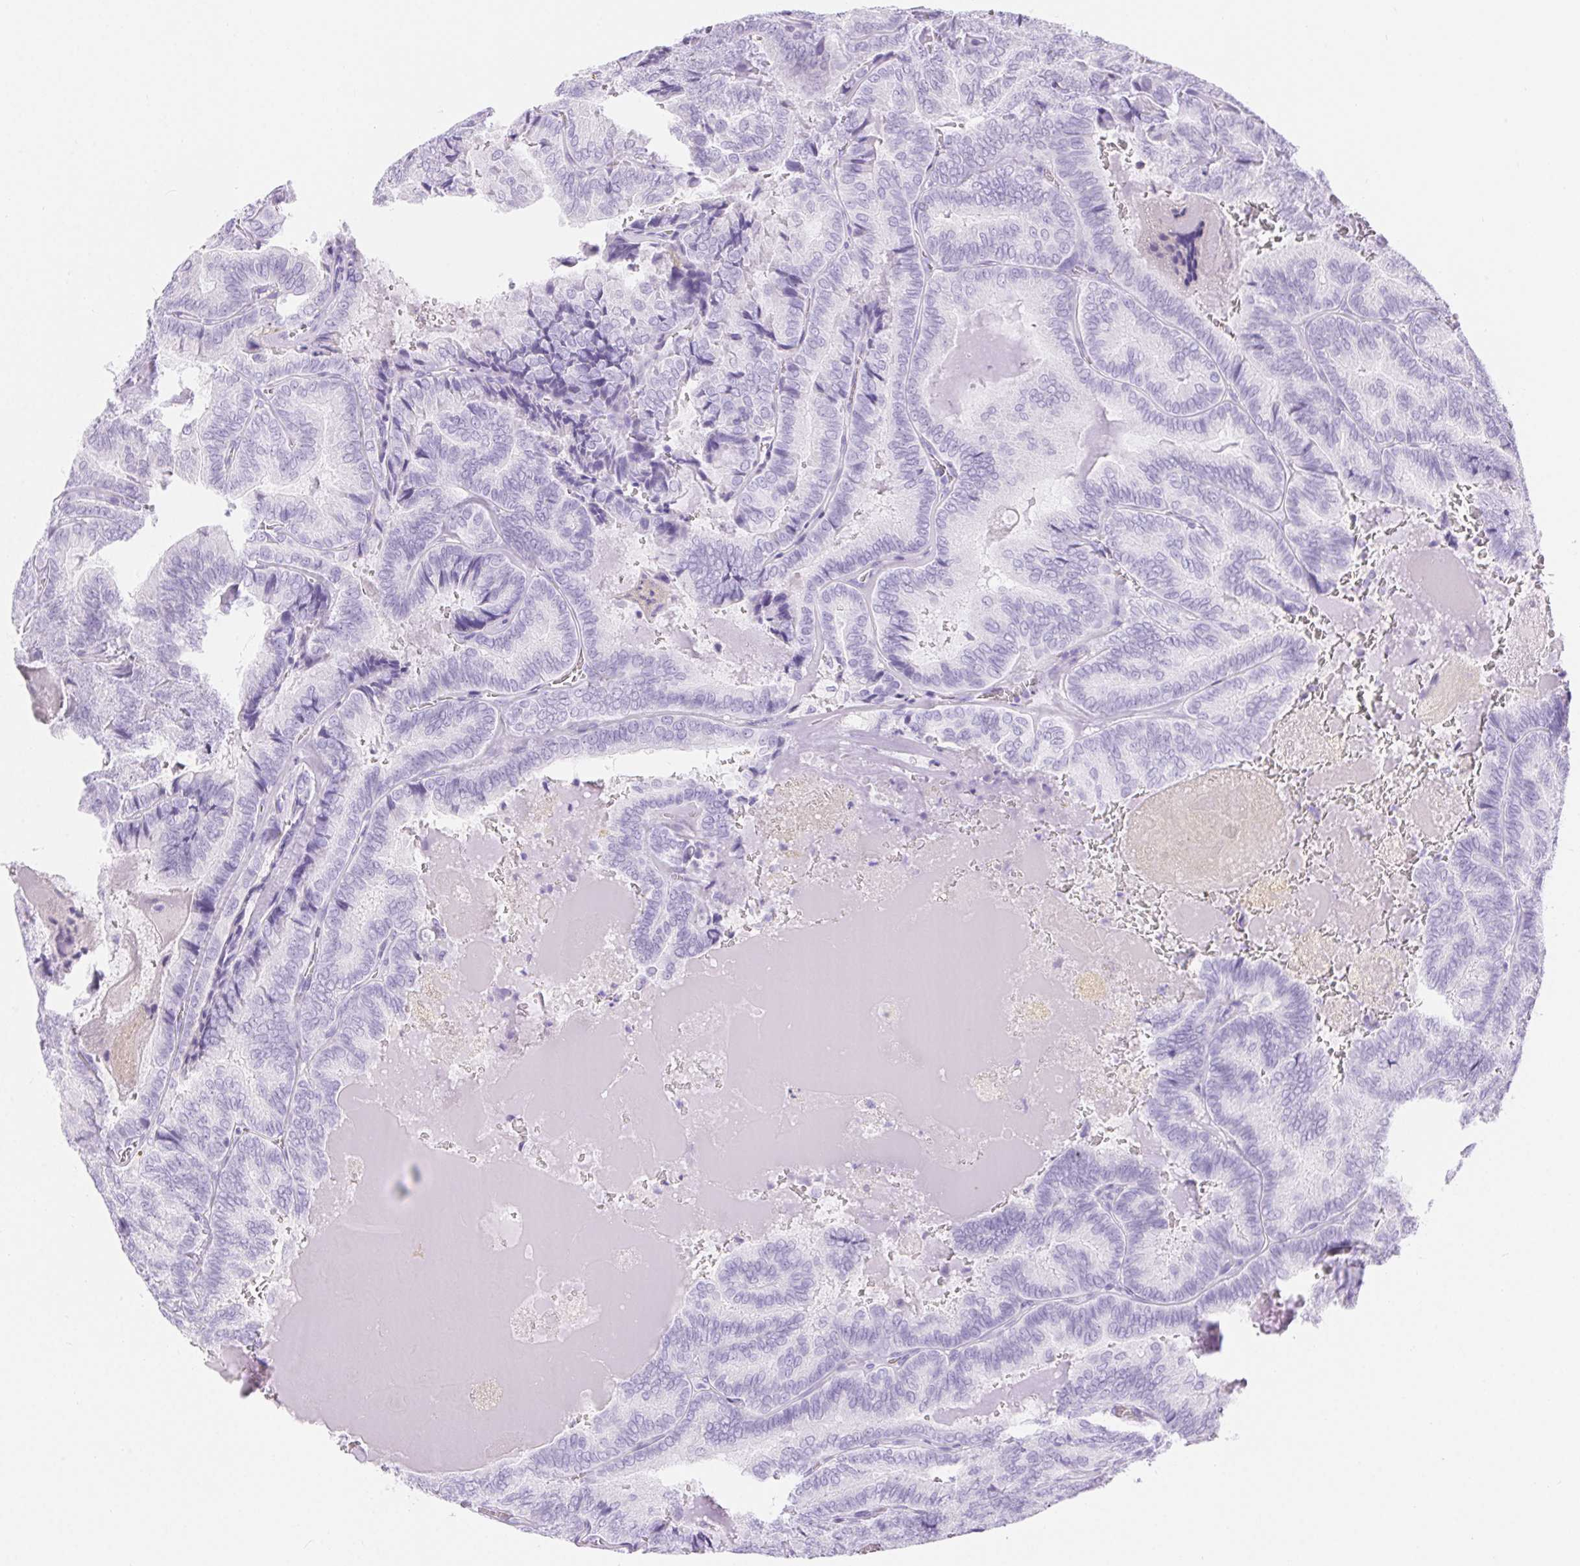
{"staining": {"intensity": "negative", "quantity": "none", "location": "none"}, "tissue": "thyroid cancer", "cell_type": "Tumor cells", "image_type": "cancer", "snomed": [{"axis": "morphology", "description": "Papillary adenocarcinoma, NOS"}, {"axis": "topography", "description": "Thyroid gland"}], "caption": "Papillary adenocarcinoma (thyroid) was stained to show a protein in brown. There is no significant positivity in tumor cells. (DAB IHC with hematoxylin counter stain).", "gene": "CLDN16", "patient": {"sex": "female", "age": 75}}